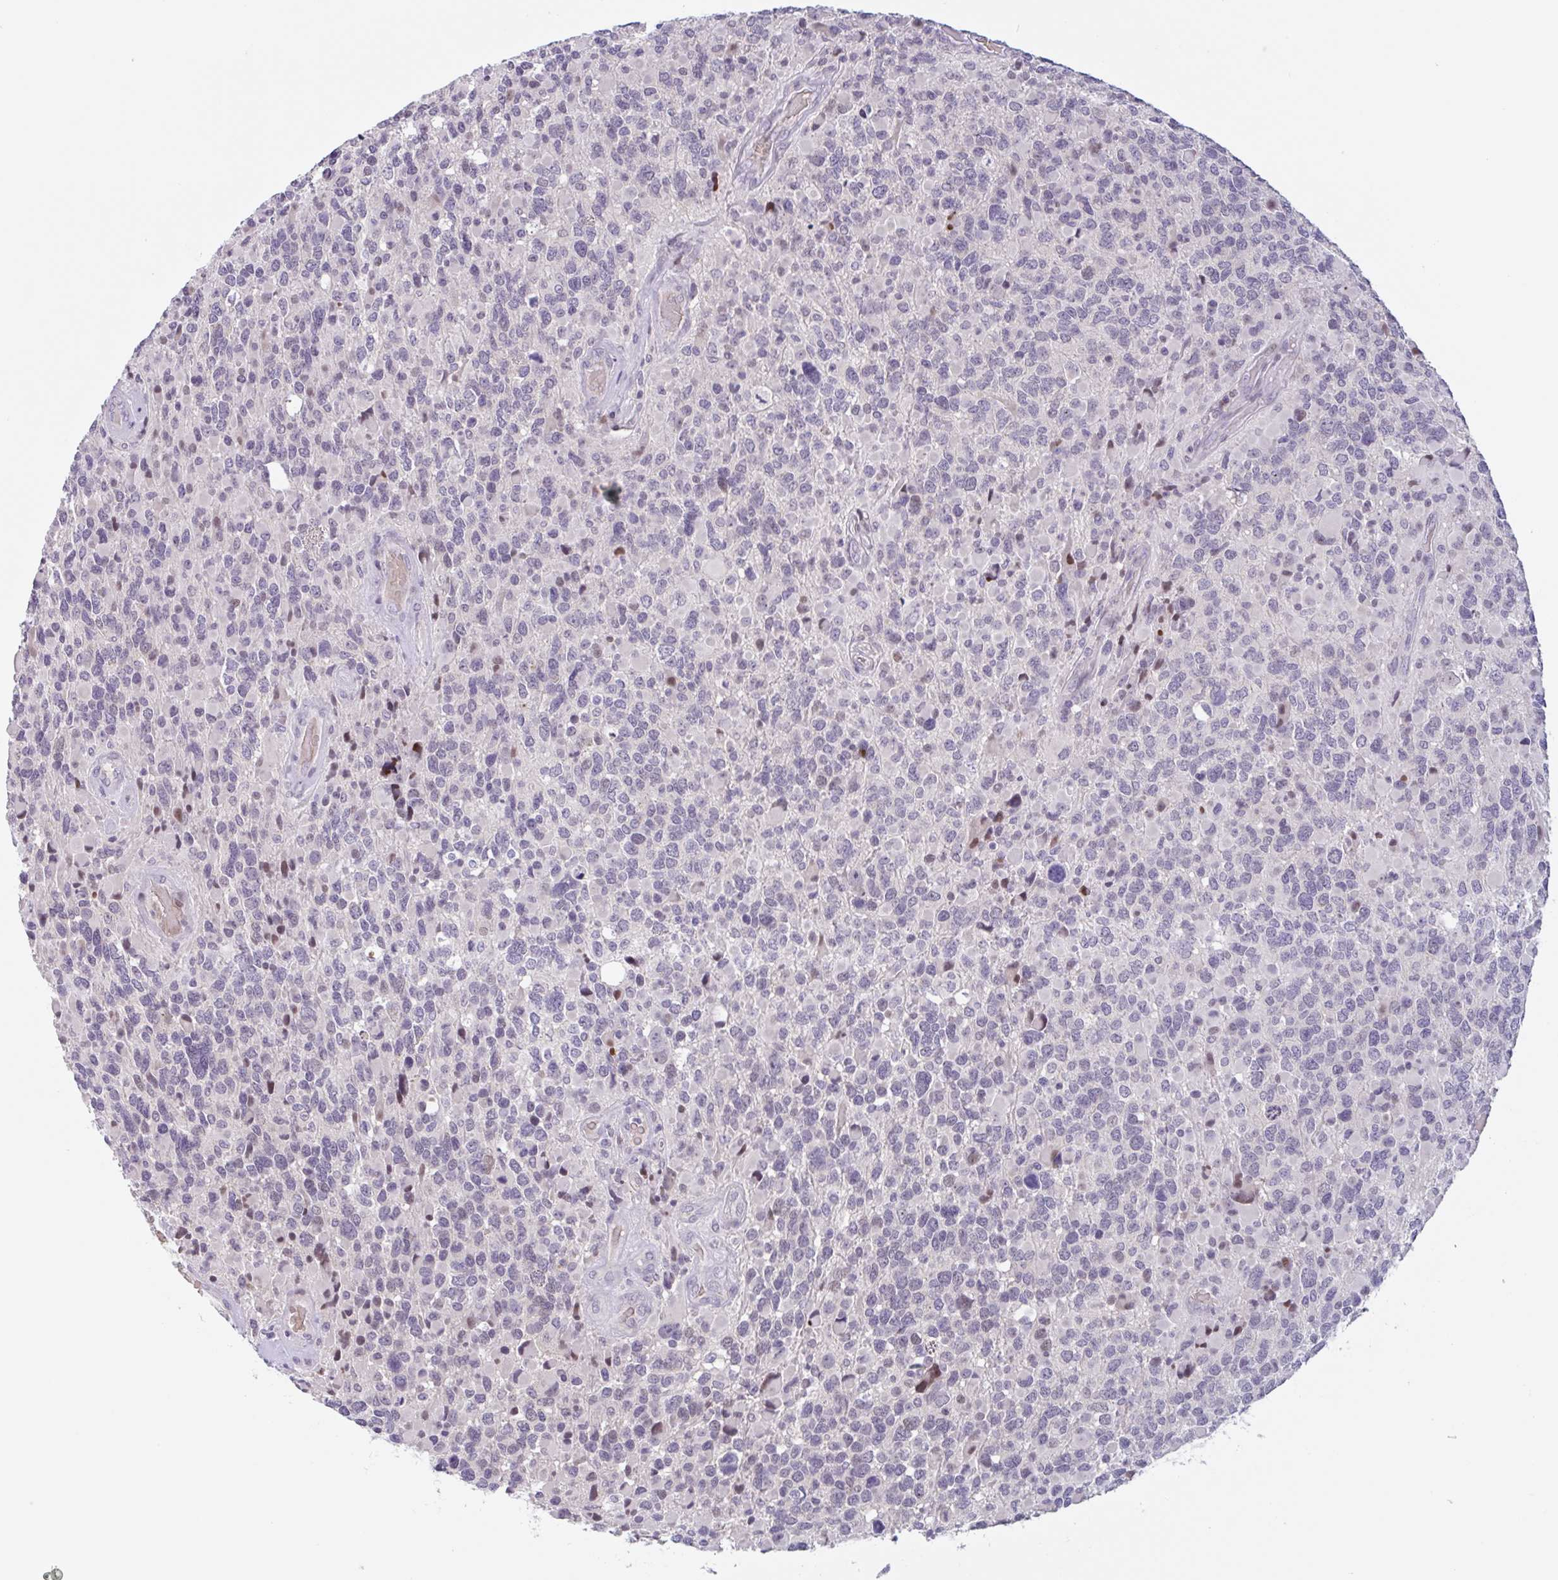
{"staining": {"intensity": "negative", "quantity": "none", "location": "none"}, "tissue": "glioma", "cell_type": "Tumor cells", "image_type": "cancer", "snomed": [{"axis": "morphology", "description": "Glioma, malignant, High grade"}, {"axis": "topography", "description": "Brain"}], "caption": "The histopathology image displays no significant positivity in tumor cells of malignant glioma (high-grade).", "gene": "RHAG", "patient": {"sex": "female", "age": 40}}